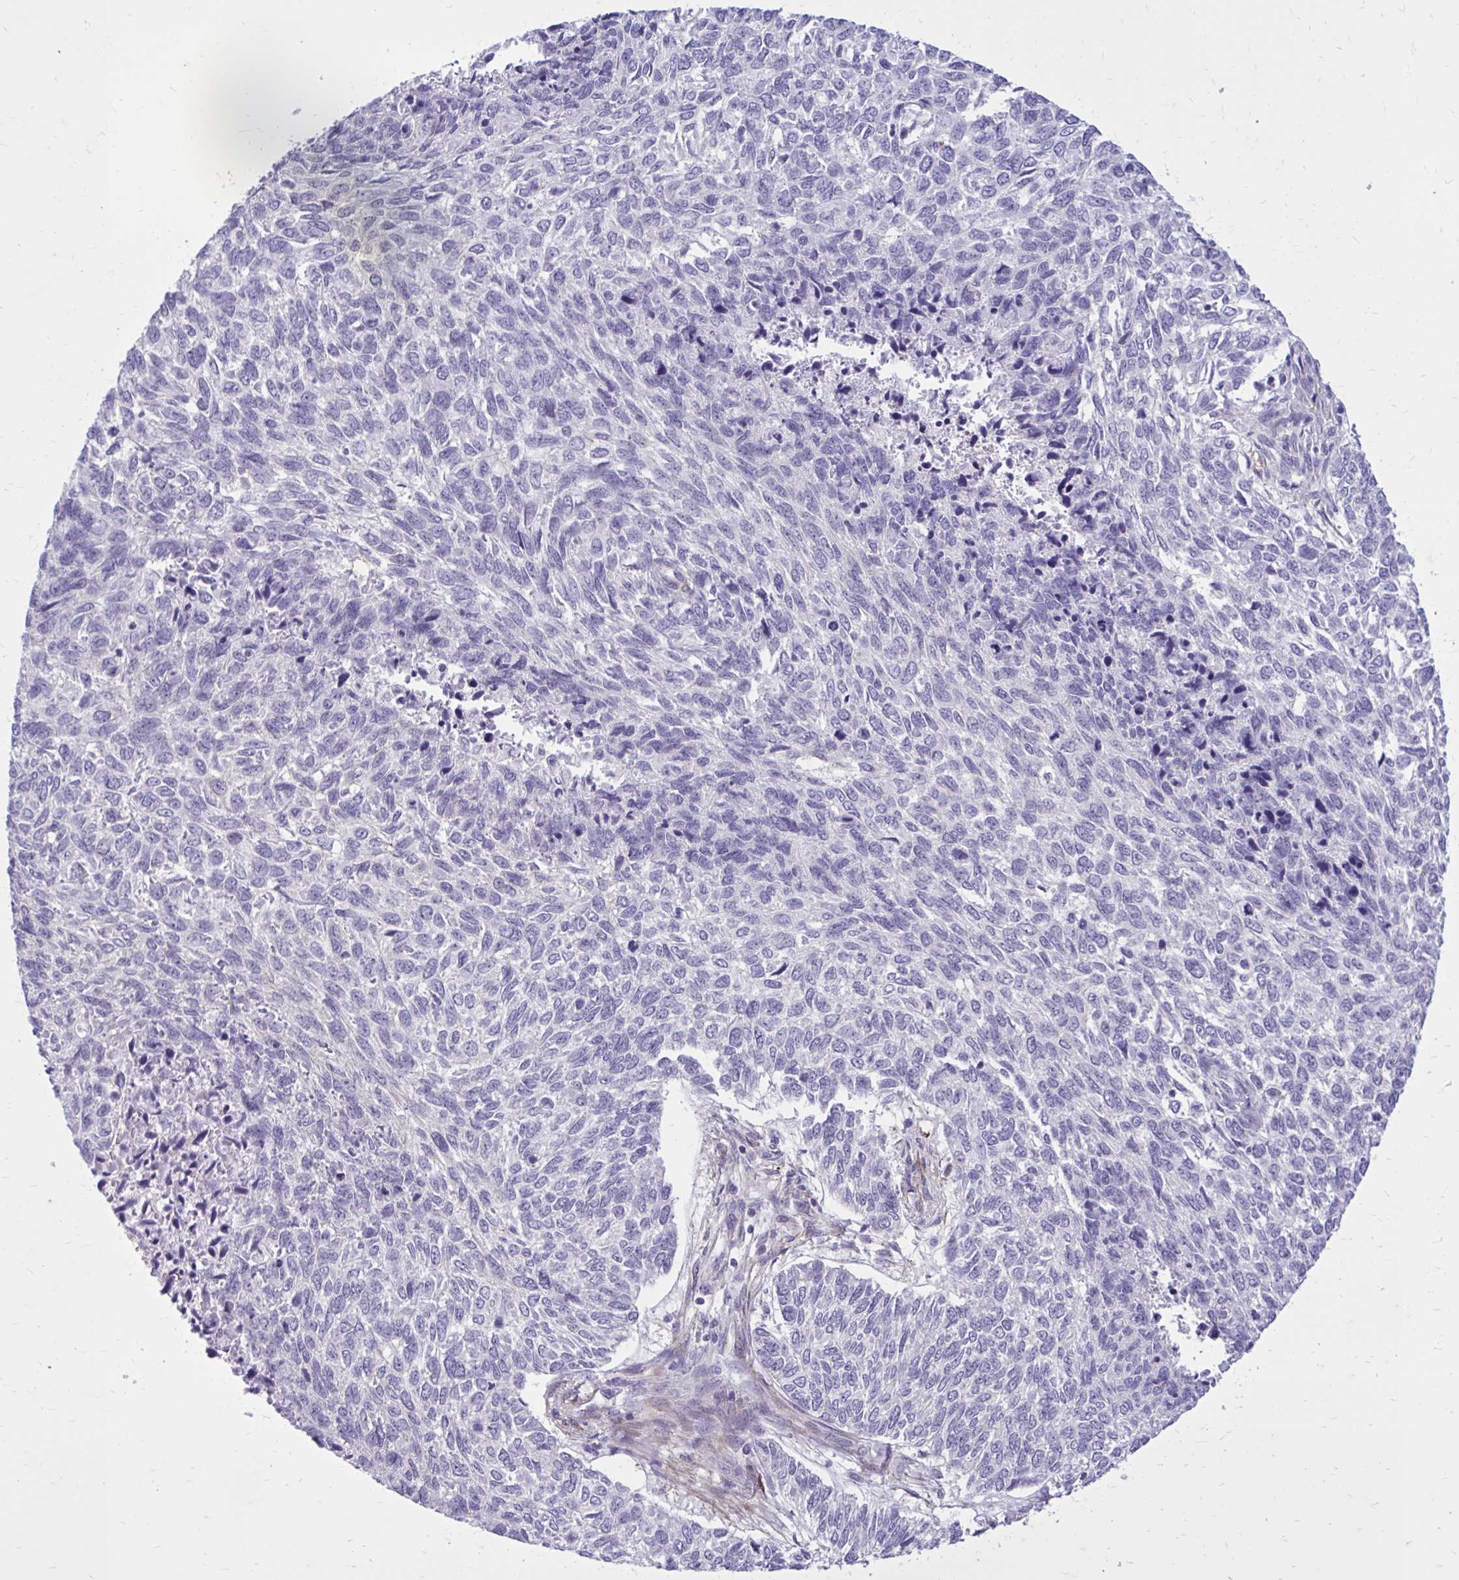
{"staining": {"intensity": "negative", "quantity": "none", "location": "none"}, "tissue": "skin cancer", "cell_type": "Tumor cells", "image_type": "cancer", "snomed": [{"axis": "morphology", "description": "Basal cell carcinoma"}, {"axis": "topography", "description": "Skin"}], "caption": "This is an immunohistochemistry micrograph of skin cancer. There is no positivity in tumor cells.", "gene": "BEND5", "patient": {"sex": "female", "age": 65}}